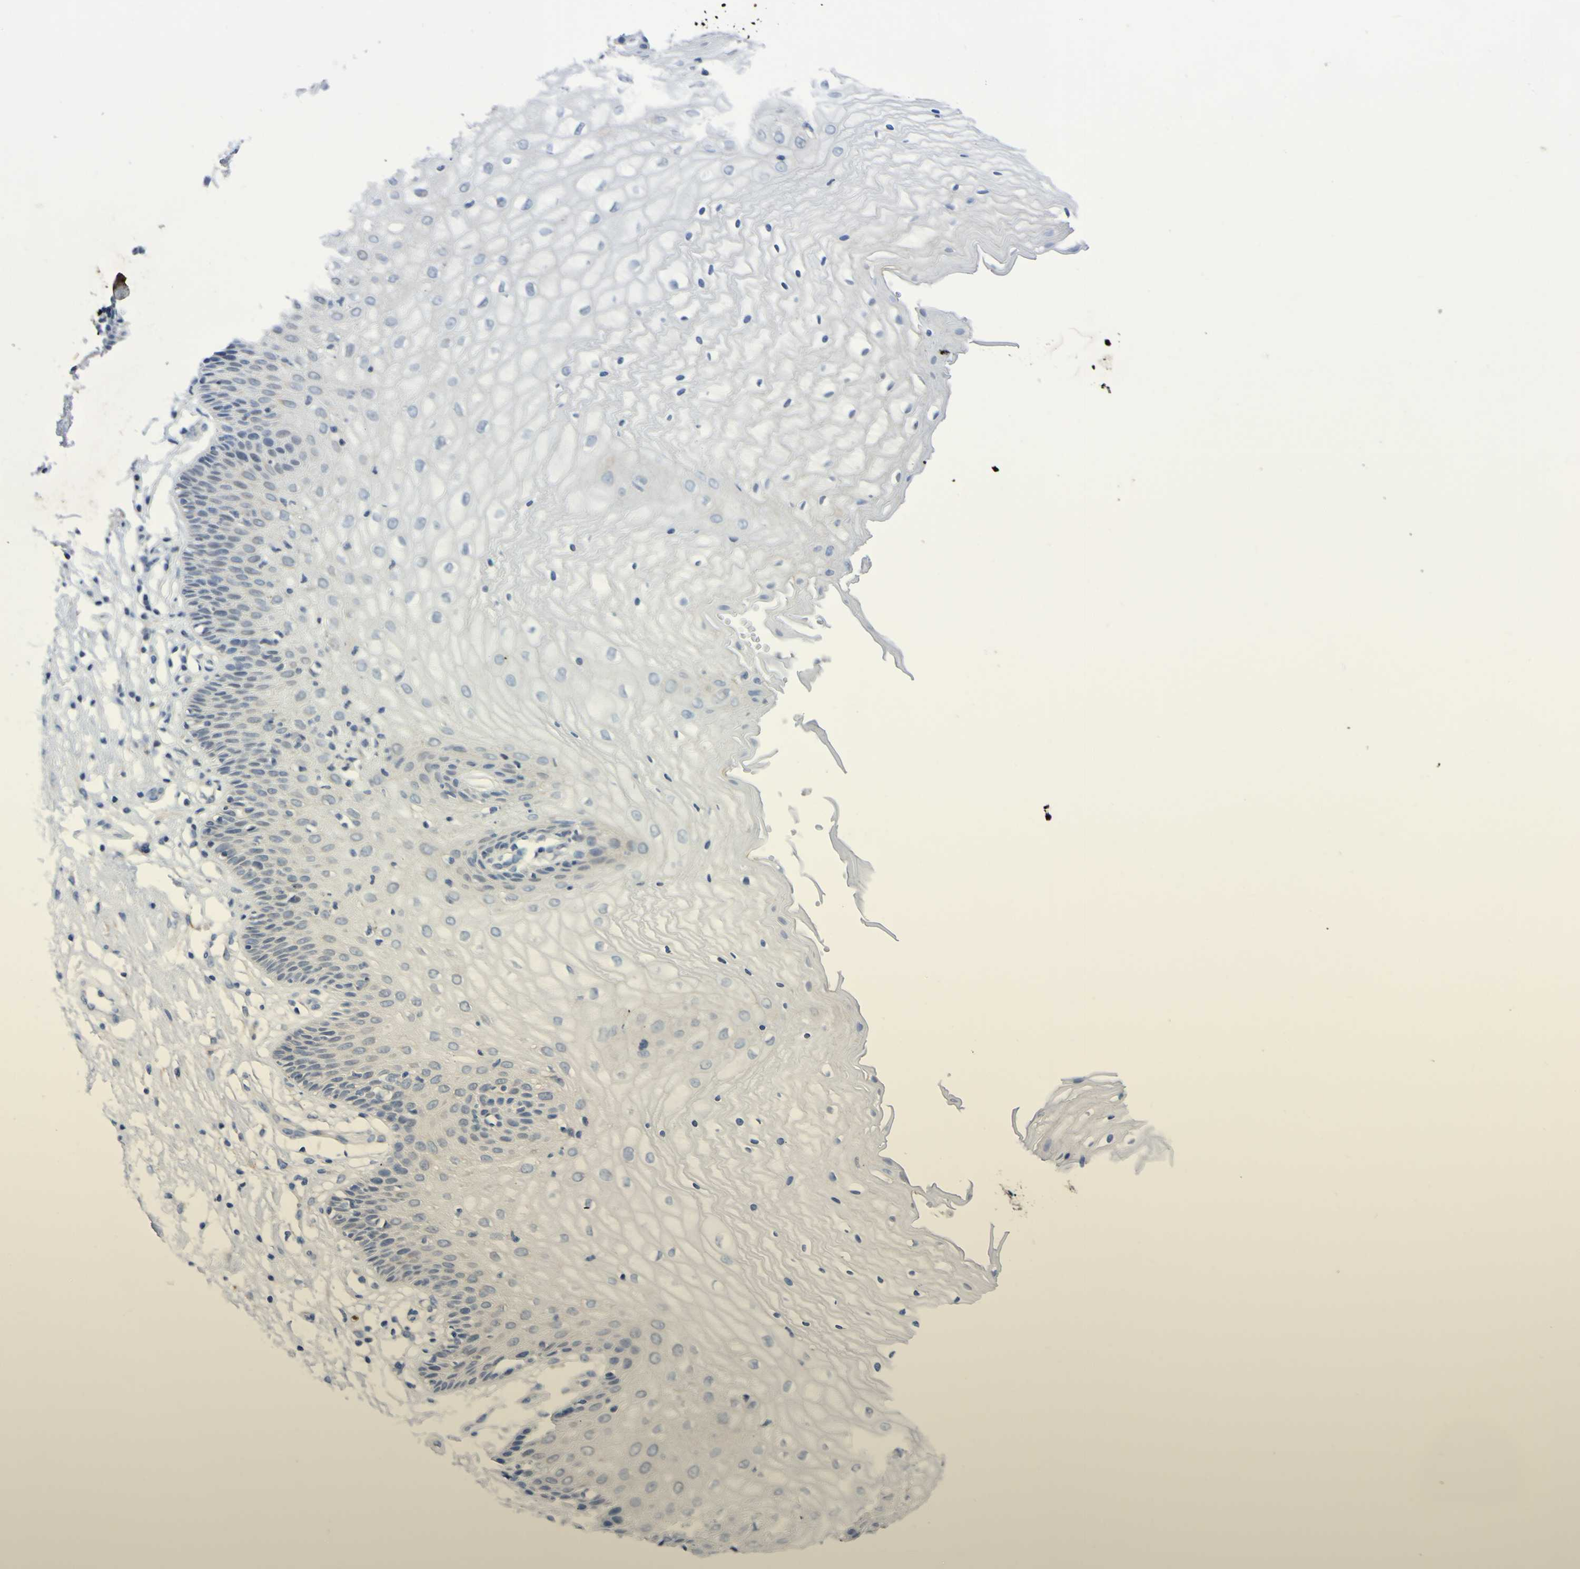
{"staining": {"intensity": "weak", "quantity": "<25%", "location": "cytoplasmic/membranous"}, "tissue": "vagina", "cell_type": "Squamous epithelial cells", "image_type": "normal", "snomed": [{"axis": "morphology", "description": "Normal tissue, NOS"}, {"axis": "topography", "description": "Vagina"}], "caption": "IHC of unremarkable human vagina displays no positivity in squamous epithelial cells.", "gene": "C11orf24", "patient": {"sex": "female", "age": 34}}